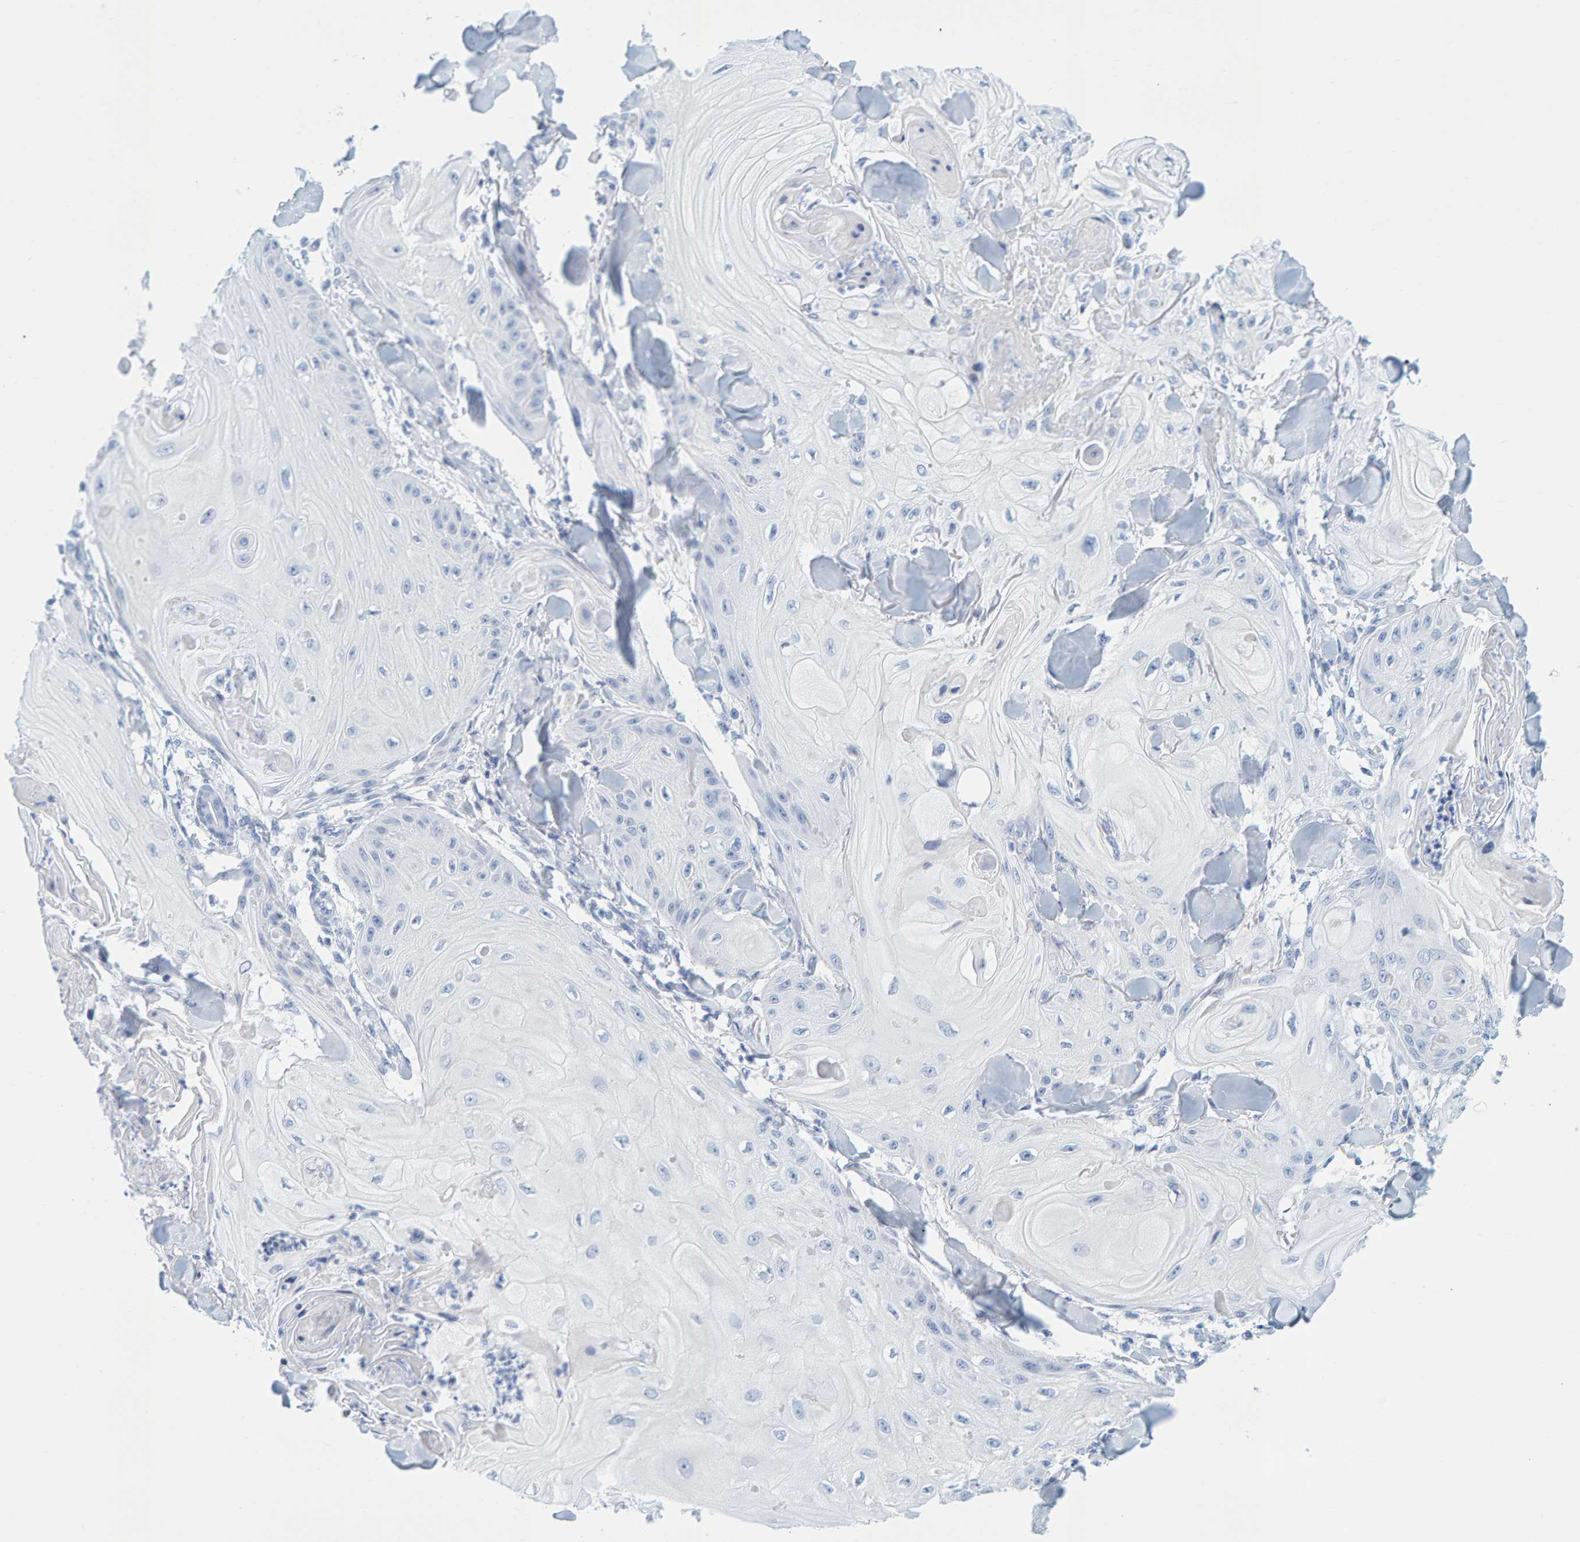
{"staining": {"intensity": "negative", "quantity": "none", "location": "none"}, "tissue": "skin cancer", "cell_type": "Tumor cells", "image_type": "cancer", "snomed": [{"axis": "morphology", "description": "Squamous cell carcinoma, NOS"}, {"axis": "topography", "description": "Skin"}], "caption": "A micrograph of skin cancer stained for a protein reveals no brown staining in tumor cells. (DAB IHC visualized using brightfield microscopy, high magnification).", "gene": "SFTPC", "patient": {"sex": "male", "age": 74}}